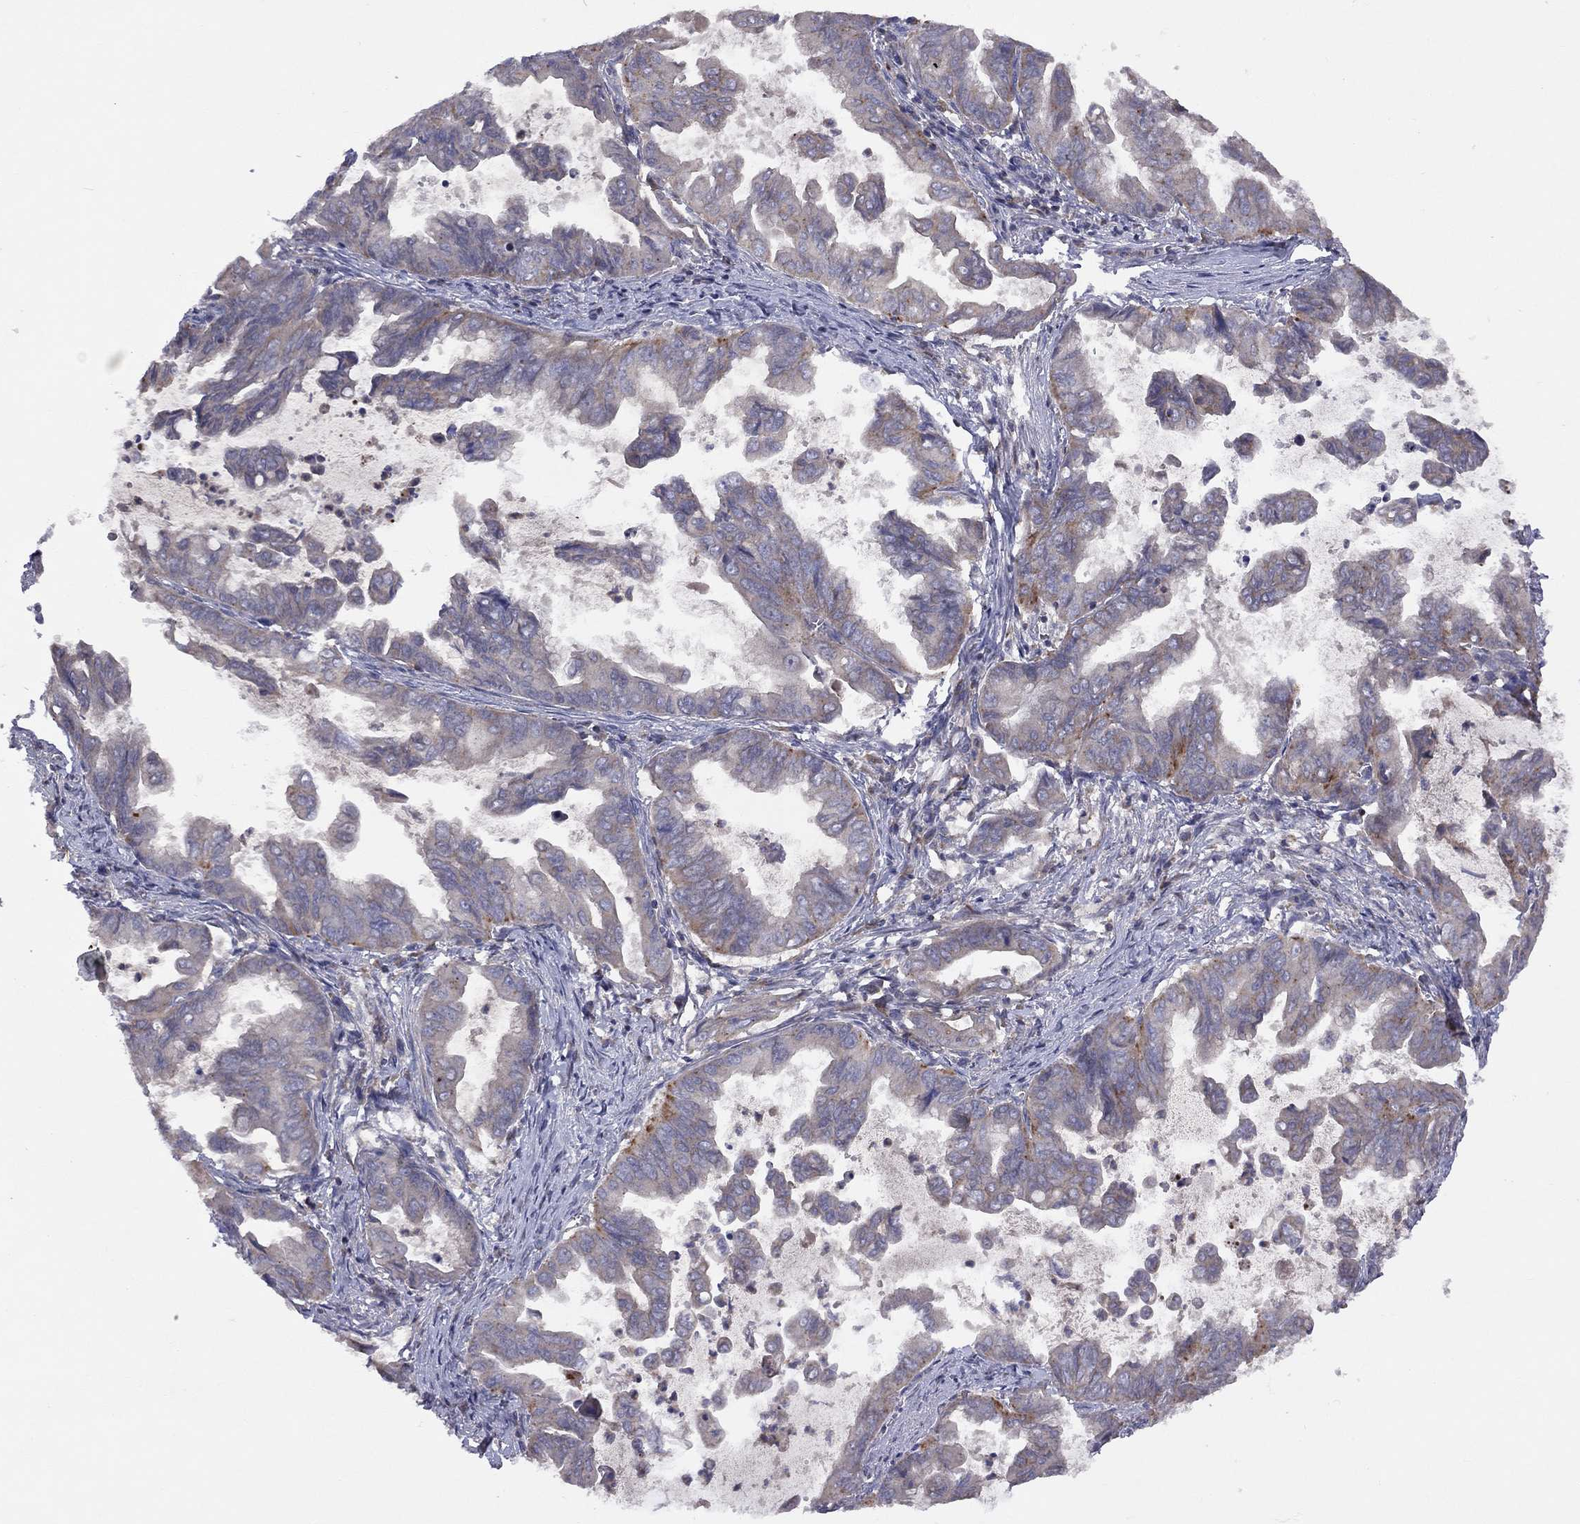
{"staining": {"intensity": "moderate", "quantity": "<25%", "location": "cytoplasmic/membranous"}, "tissue": "stomach cancer", "cell_type": "Tumor cells", "image_type": "cancer", "snomed": [{"axis": "morphology", "description": "Adenocarcinoma, NOS"}, {"axis": "topography", "description": "Stomach, upper"}], "caption": "Immunohistochemical staining of stomach cancer demonstrates low levels of moderate cytoplasmic/membranous staining in about <25% of tumor cells. (DAB IHC with brightfield microscopy, high magnification).", "gene": "STARD3", "patient": {"sex": "male", "age": 80}}